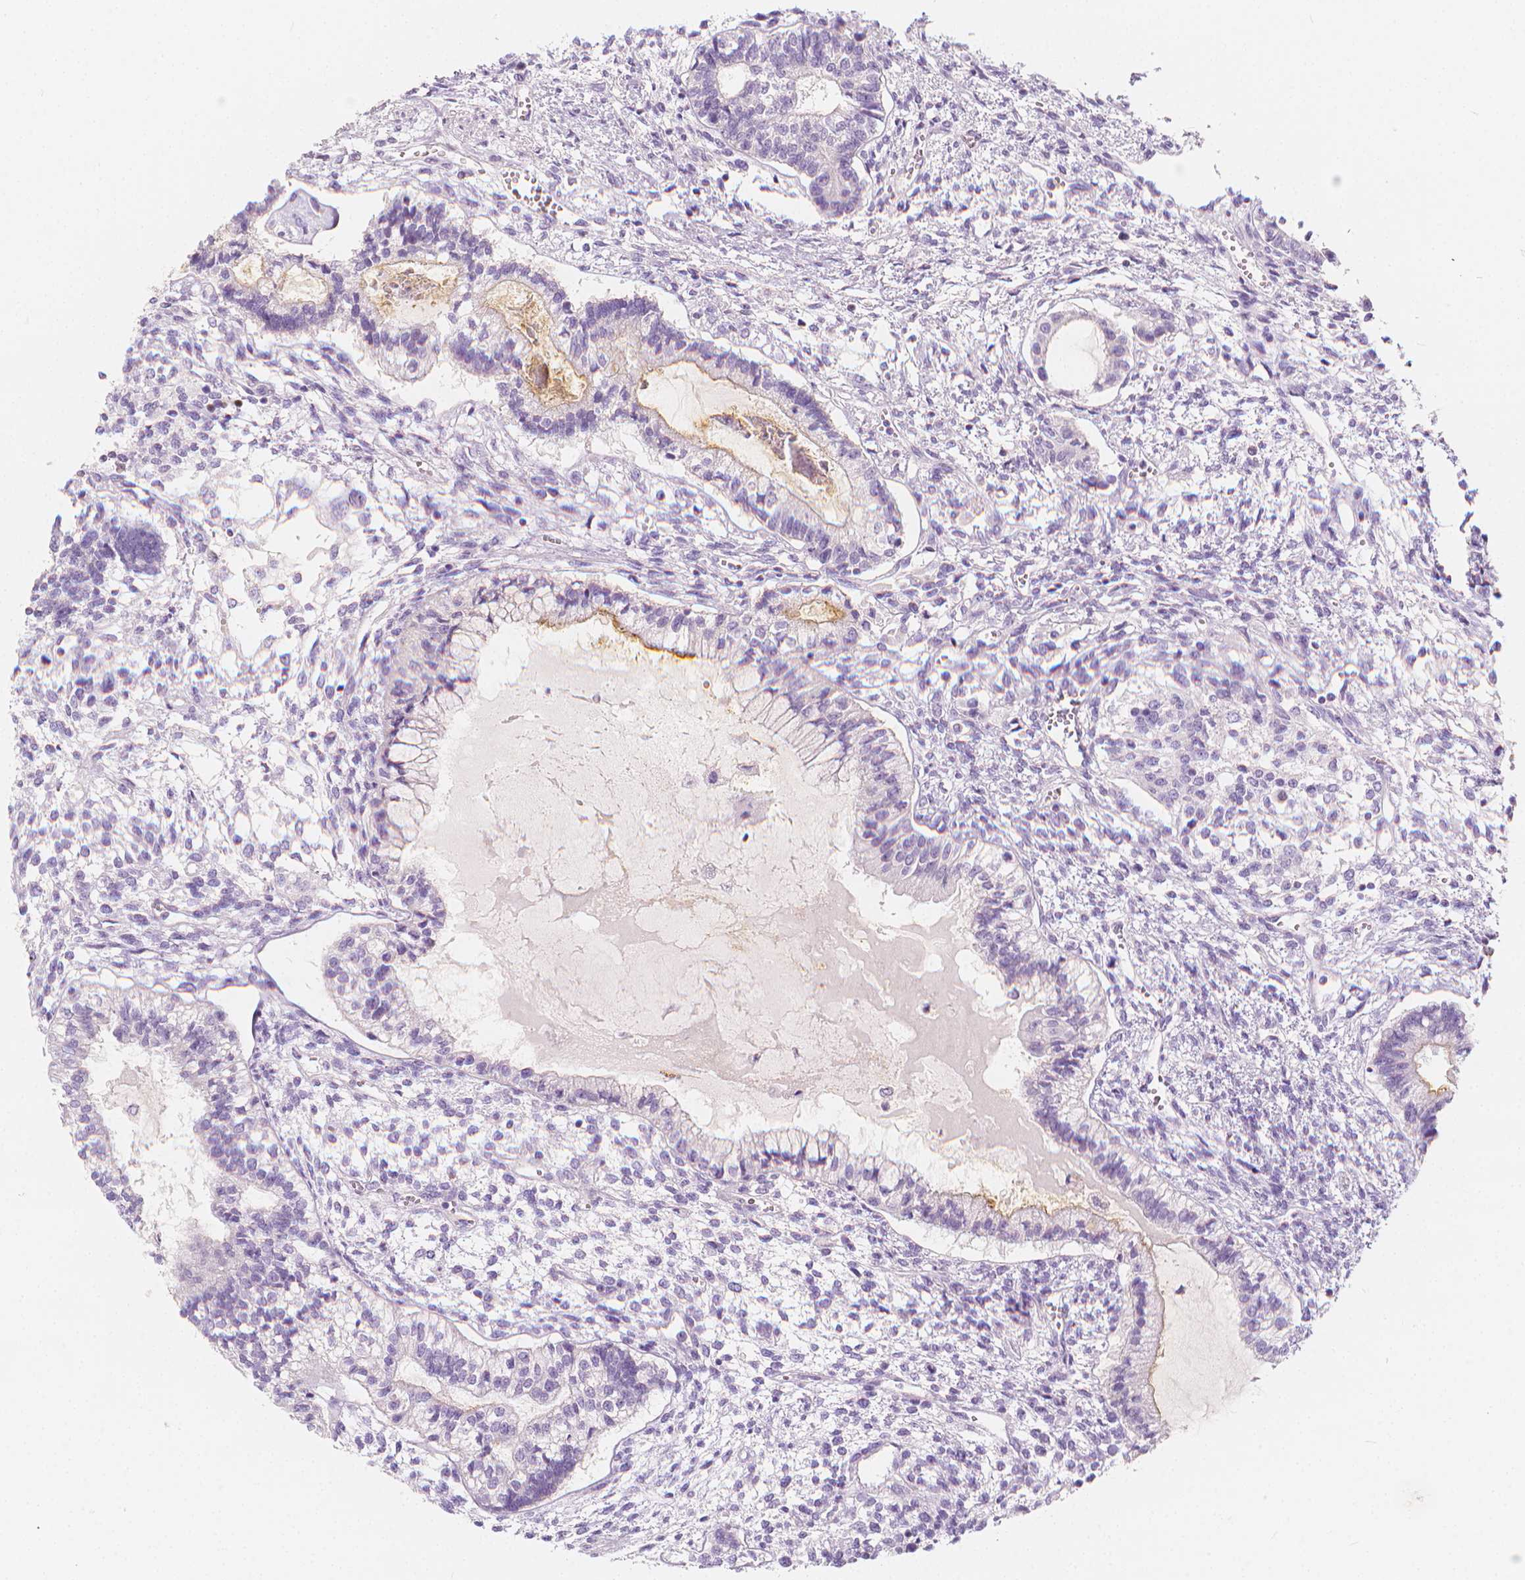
{"staining": {"intensity": "negative", "quantity": "none", "location": "none"}, "tissue": "testis cancer", "cell_type": "Tumor cells", "image_type": "cancer", "snomed": [{"axis": "morphology", "description": "Carcinoma, Embryonal, NOS"}, {"axis": "topography", "description": "Testis"}], "caption": "An immunohistochemistry histopathology image of embryonal carcinoma (testis) is shown. There is no staining in tumor cells of embryonal carcinoma (testis).", "gene": "RBFOX1", "patient": {"sex": "male", "age": 37}}